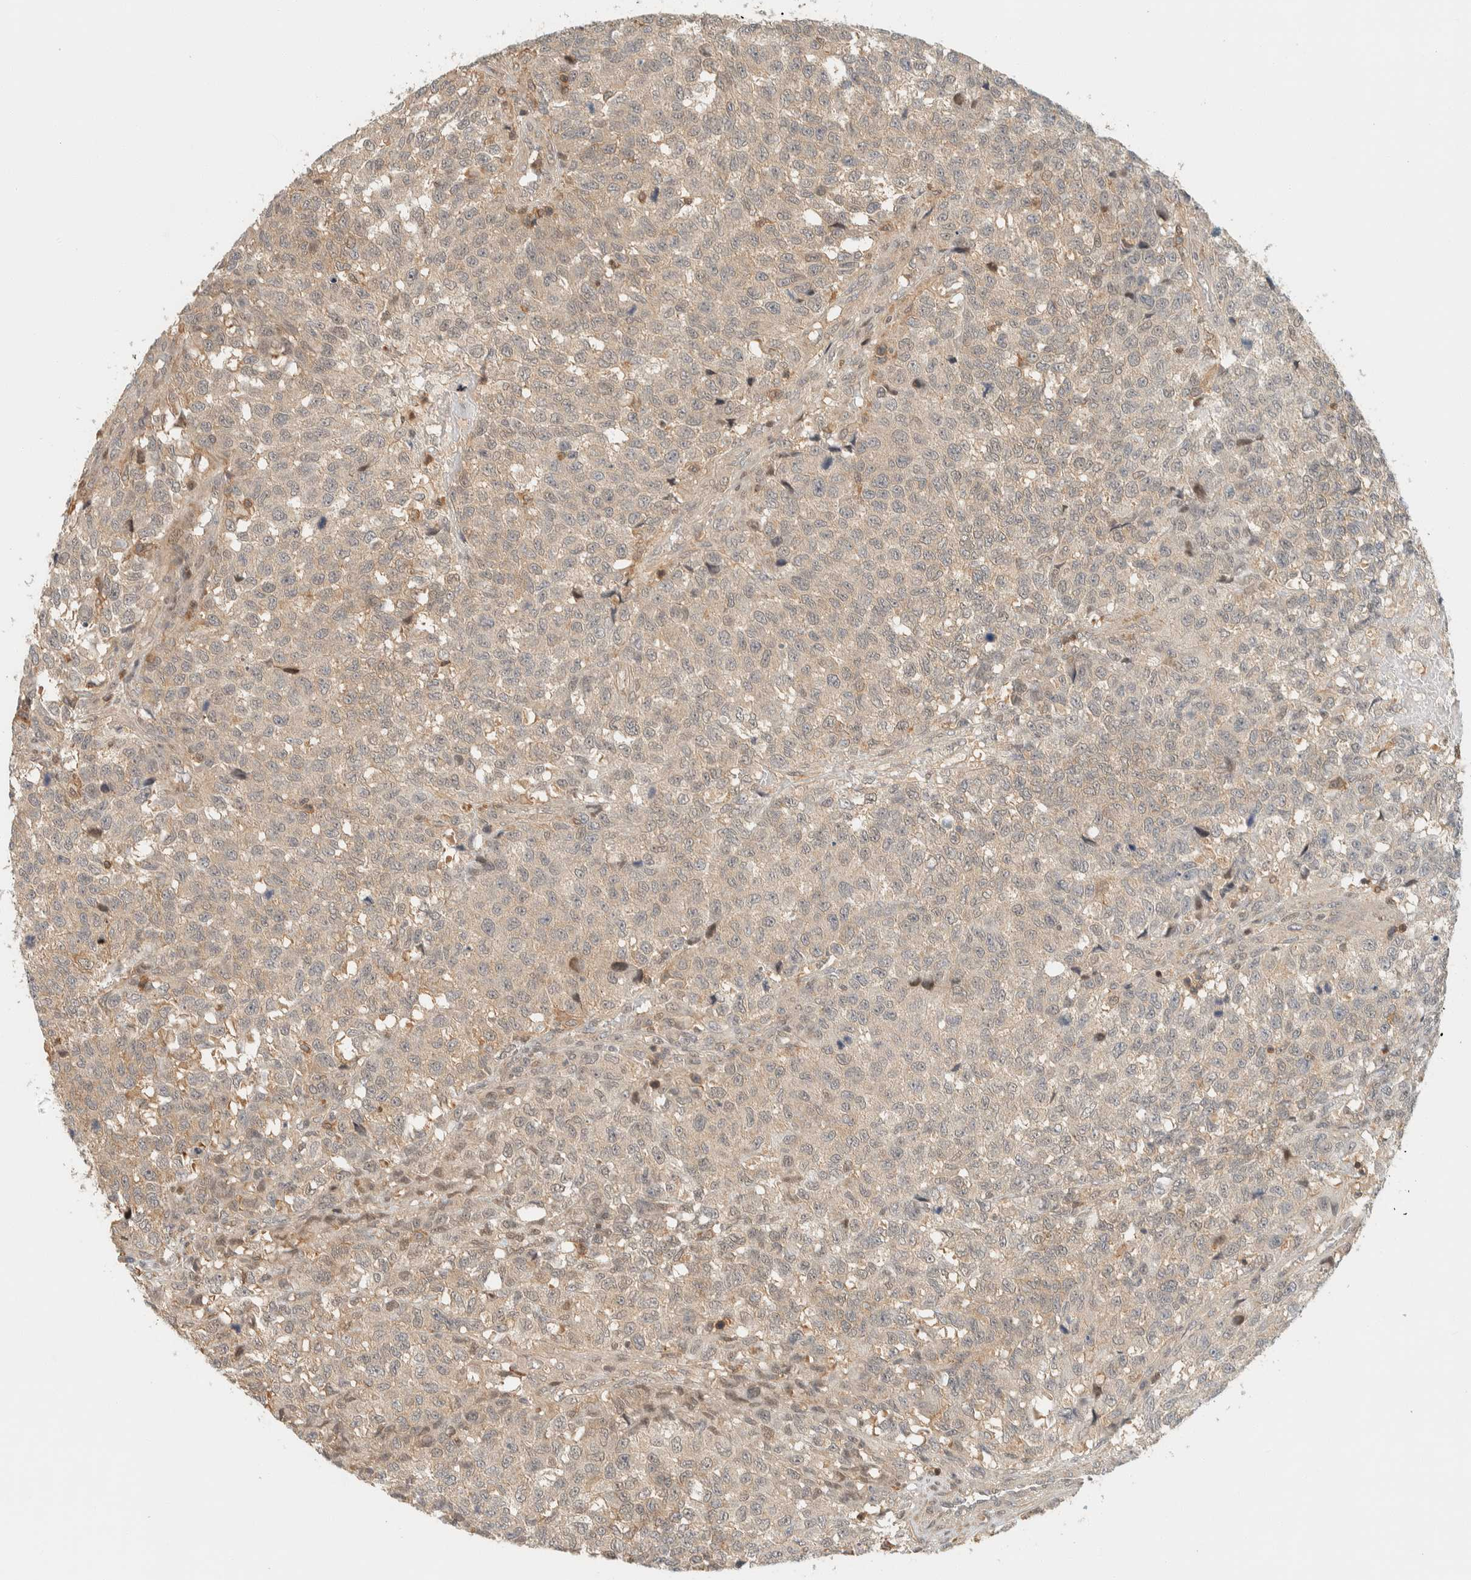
{"staining": {"intensity": "weak", "quantity": ">75%", "location": "cytoplasmic/membranous"}, "tissue": "testis cancer", "cell_type": "Tumor cells", "image_type": "cancer", "snomed": [{"axis": "morphology", "description": "Seminoma, NOS"}, {"axis": "topography", "description": "Testis"}], "caption": "A brown stain highlights weak cytoplasmic/membranous expression of a protein in seminoma (testis) tumor cells. The protein of interest is stained brown, and the nuclei are stained in blue (DAB IHC with brightfield microscopy, high magnification).", "gene": "ARFGEF1", "patient": {"sex": "male", "age": 59}}